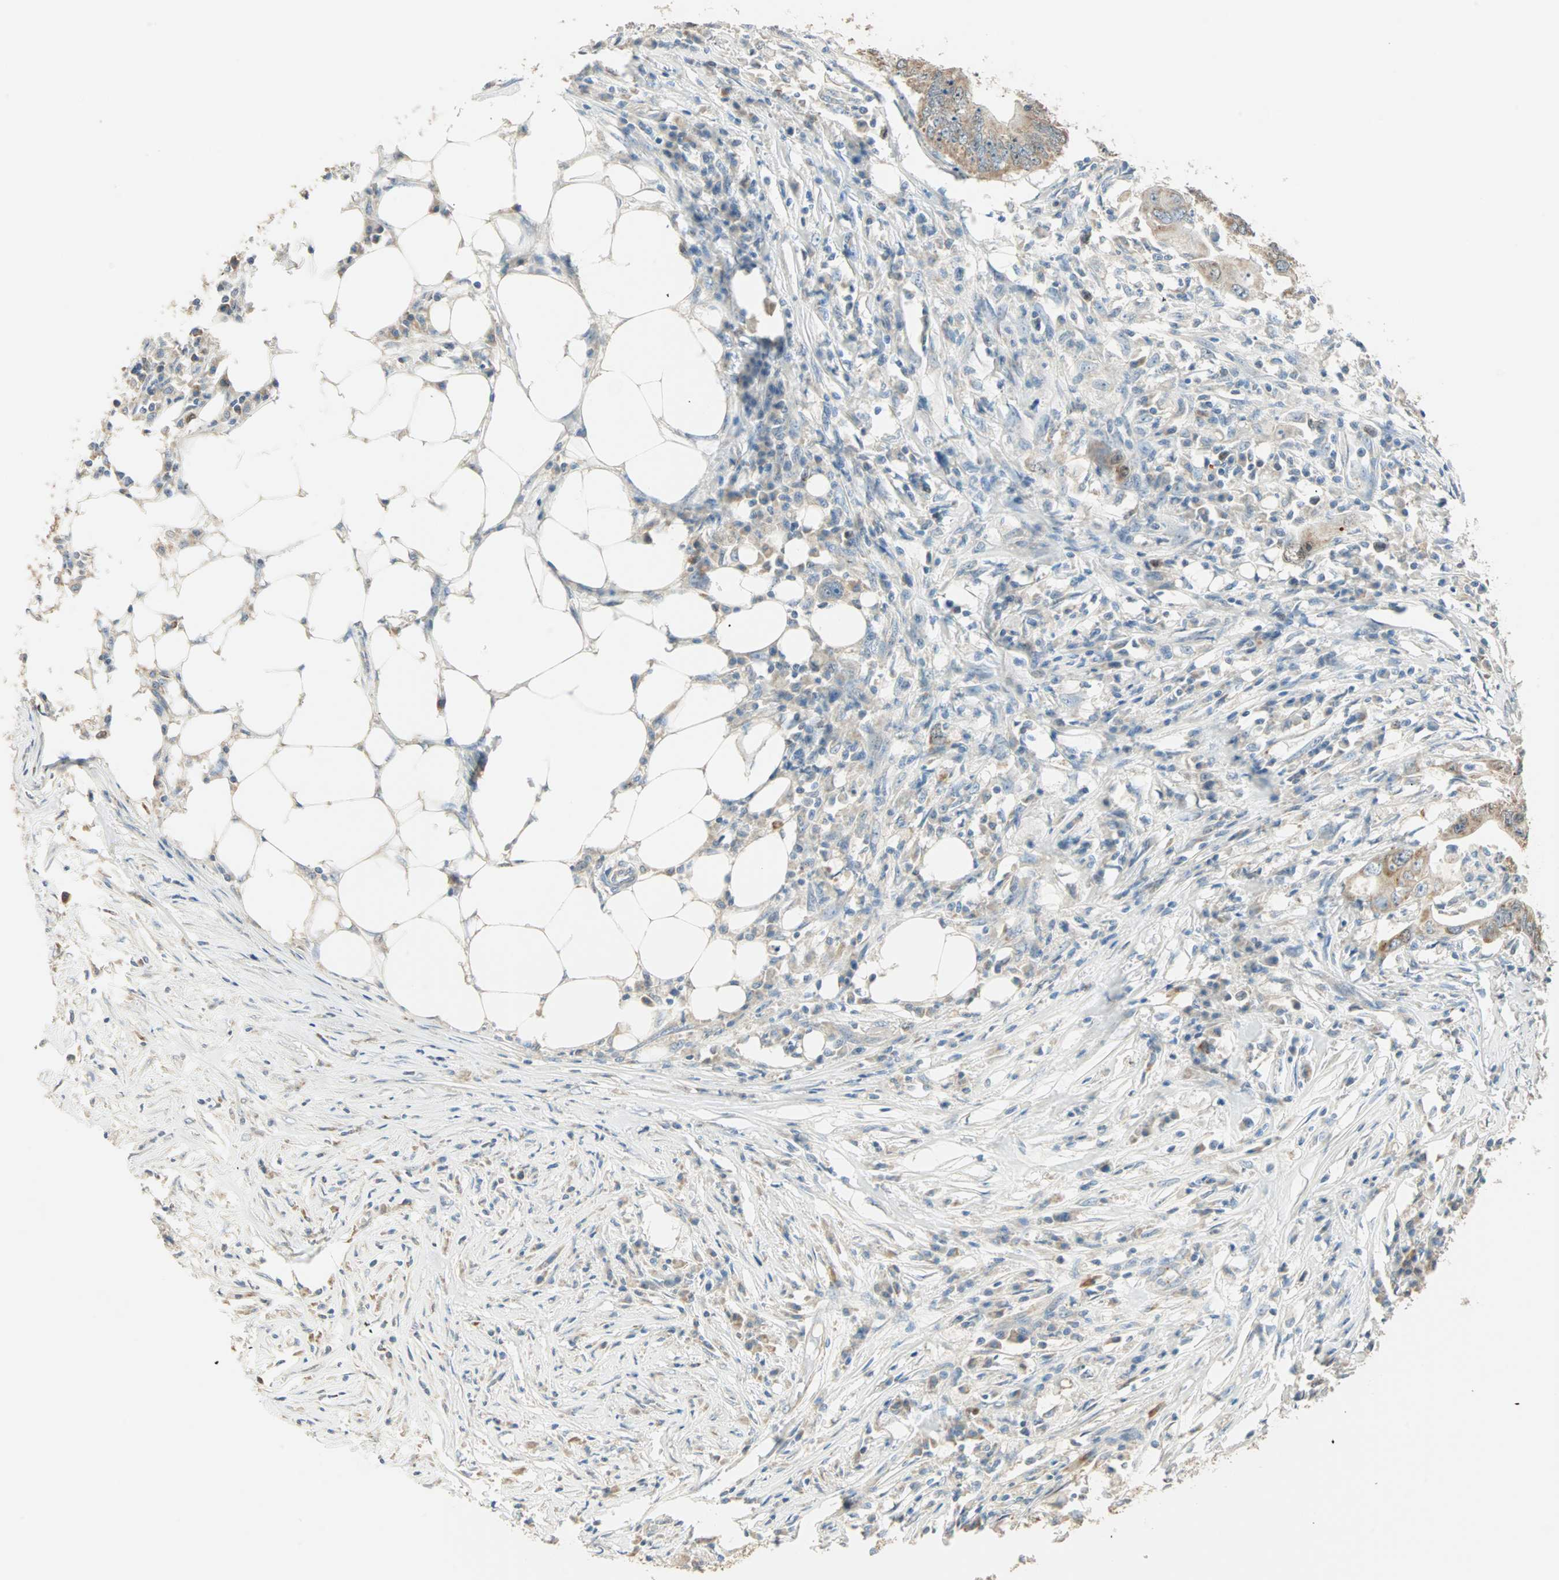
{"staining": {"intensity": "moderate", "quantity": ">75%", "location": "cytoplasmic/membranous"}, "tissue": "colorectal cancer", "cell_type": "Tumor cells", "image_type": "cancer", "snomed": [{"axis": "morphology", "description": "Adenocarcinoma, NOS"}, {"axis": "topography", "description": "Colon"}], "caption": "This image reveals immunohistochemistry (IHC) staining of colorectal cancer (adenocarcinoma), with medium moderate cytoplasmic/membranous positivity in approximately >75% of tumor cells.", "gene": "RAD18", "patient": {"sex": "male", "age": 71}}